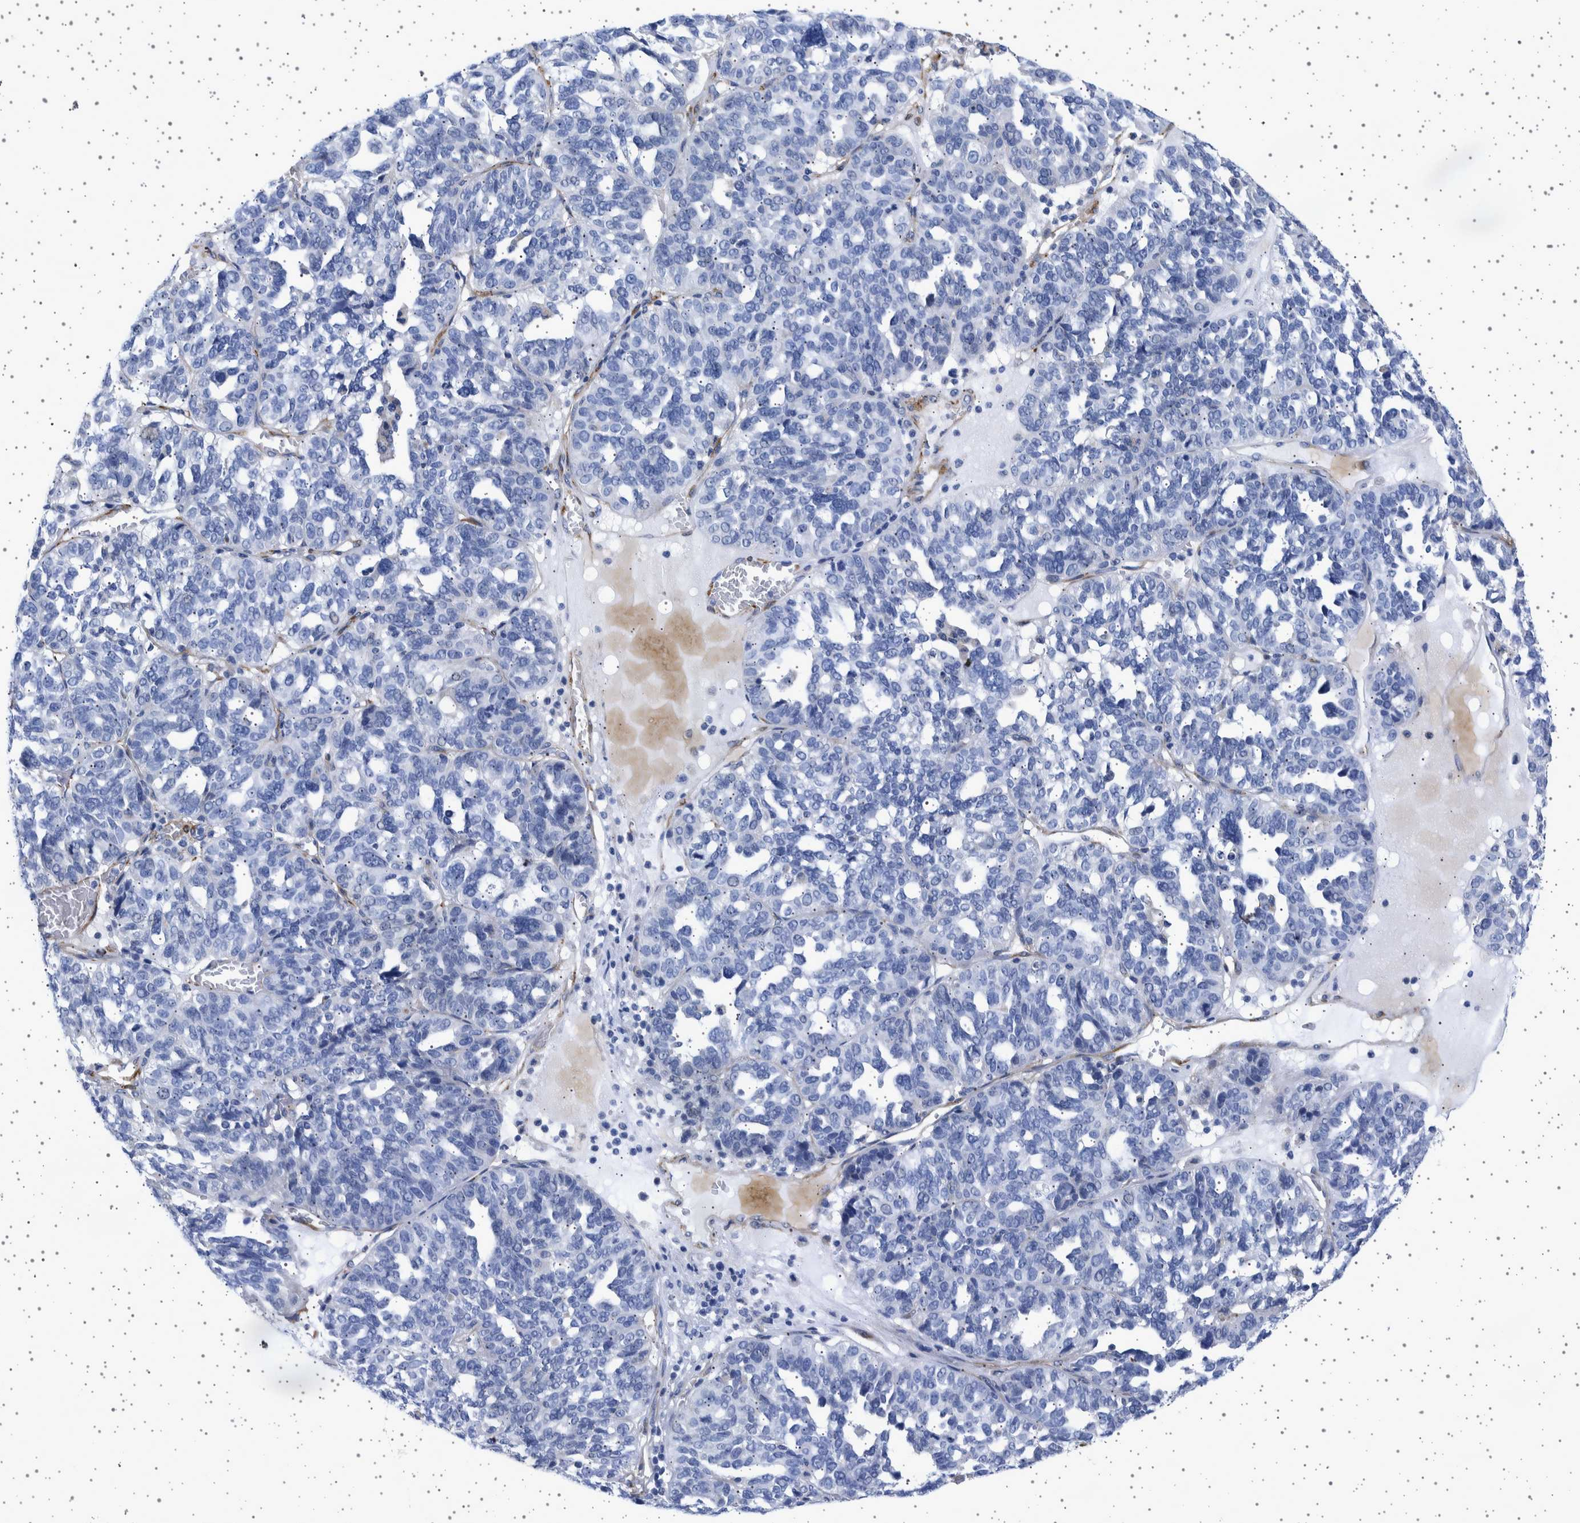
{"staining": {"intensity": "negative", "quantity": "none", "location": "none"}, "tissue": "ovarian cancer", "cell_type": "Tumor cells", "image_type": "cancer", "snomed": [{"axis": "morphology", "description": "Cystadenocarcinoma, serous, NOS"}, {"axis": "topography", "description": "Ovary"}], "caption": "Immunohistochemistry (IHC) photomicrograph of ovarian serous cystadenocarcinoma stained for a protein (brown), which exhibits no staining in tumor cells. (Immunohistochemistry, brightfield microscopy, high magnification).", "gene": "SEPTIN4", "patient": {"sex": "female", "age": 59}}